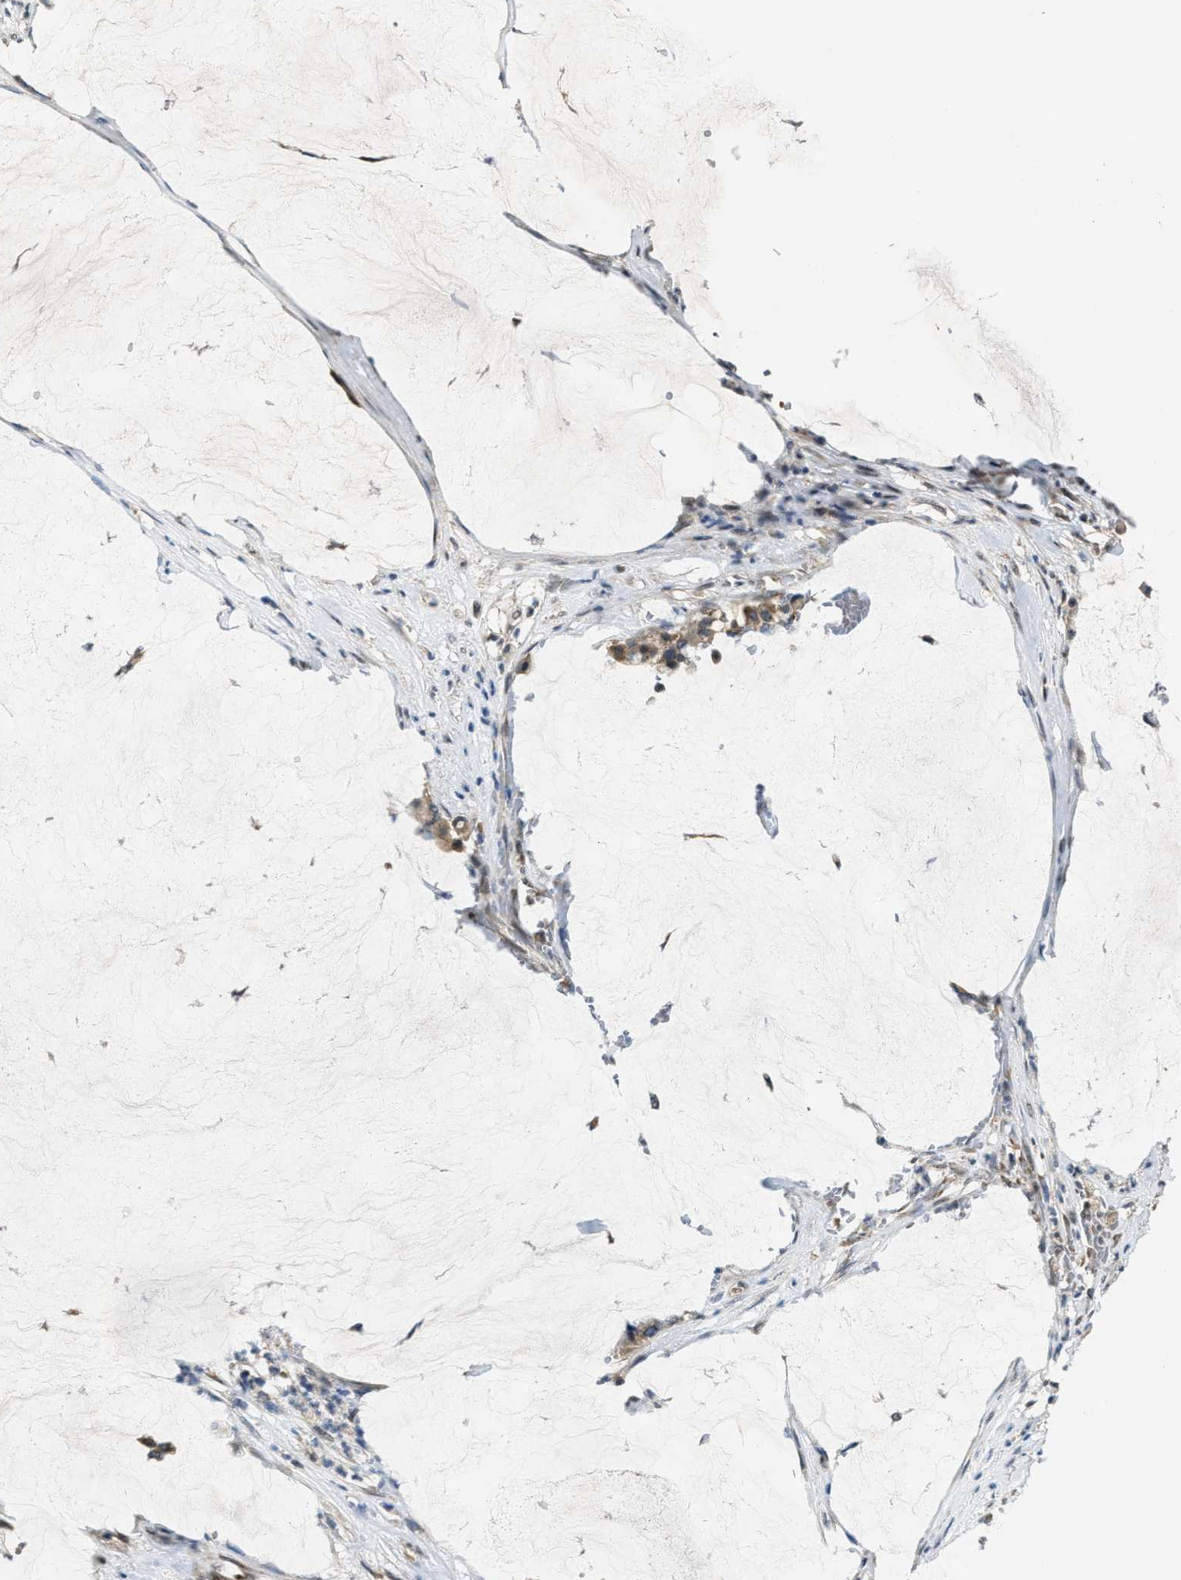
{"staining": {"intensity": "weak", "quantity": ">75%", "location": "cytoplasmic/membranous"}, "tissue": "pancreatic cancer", "cell_type": "Tumor cells", "image_type": "cancer", "snomed": [{"axis": "morphology", "description": "Adenocarcinoma, NOS"}, {"axis": "topography", "description": "Pancreas"}], "caption": "Human adenocarcinoma (pancreatic) stained for a protein (brown) reveals weak cytoplasmic/membranous positive staining in approximately >75% of tumor cells.", "gene": "KIF24", "patient": {"sex": "male", "age": 41}}